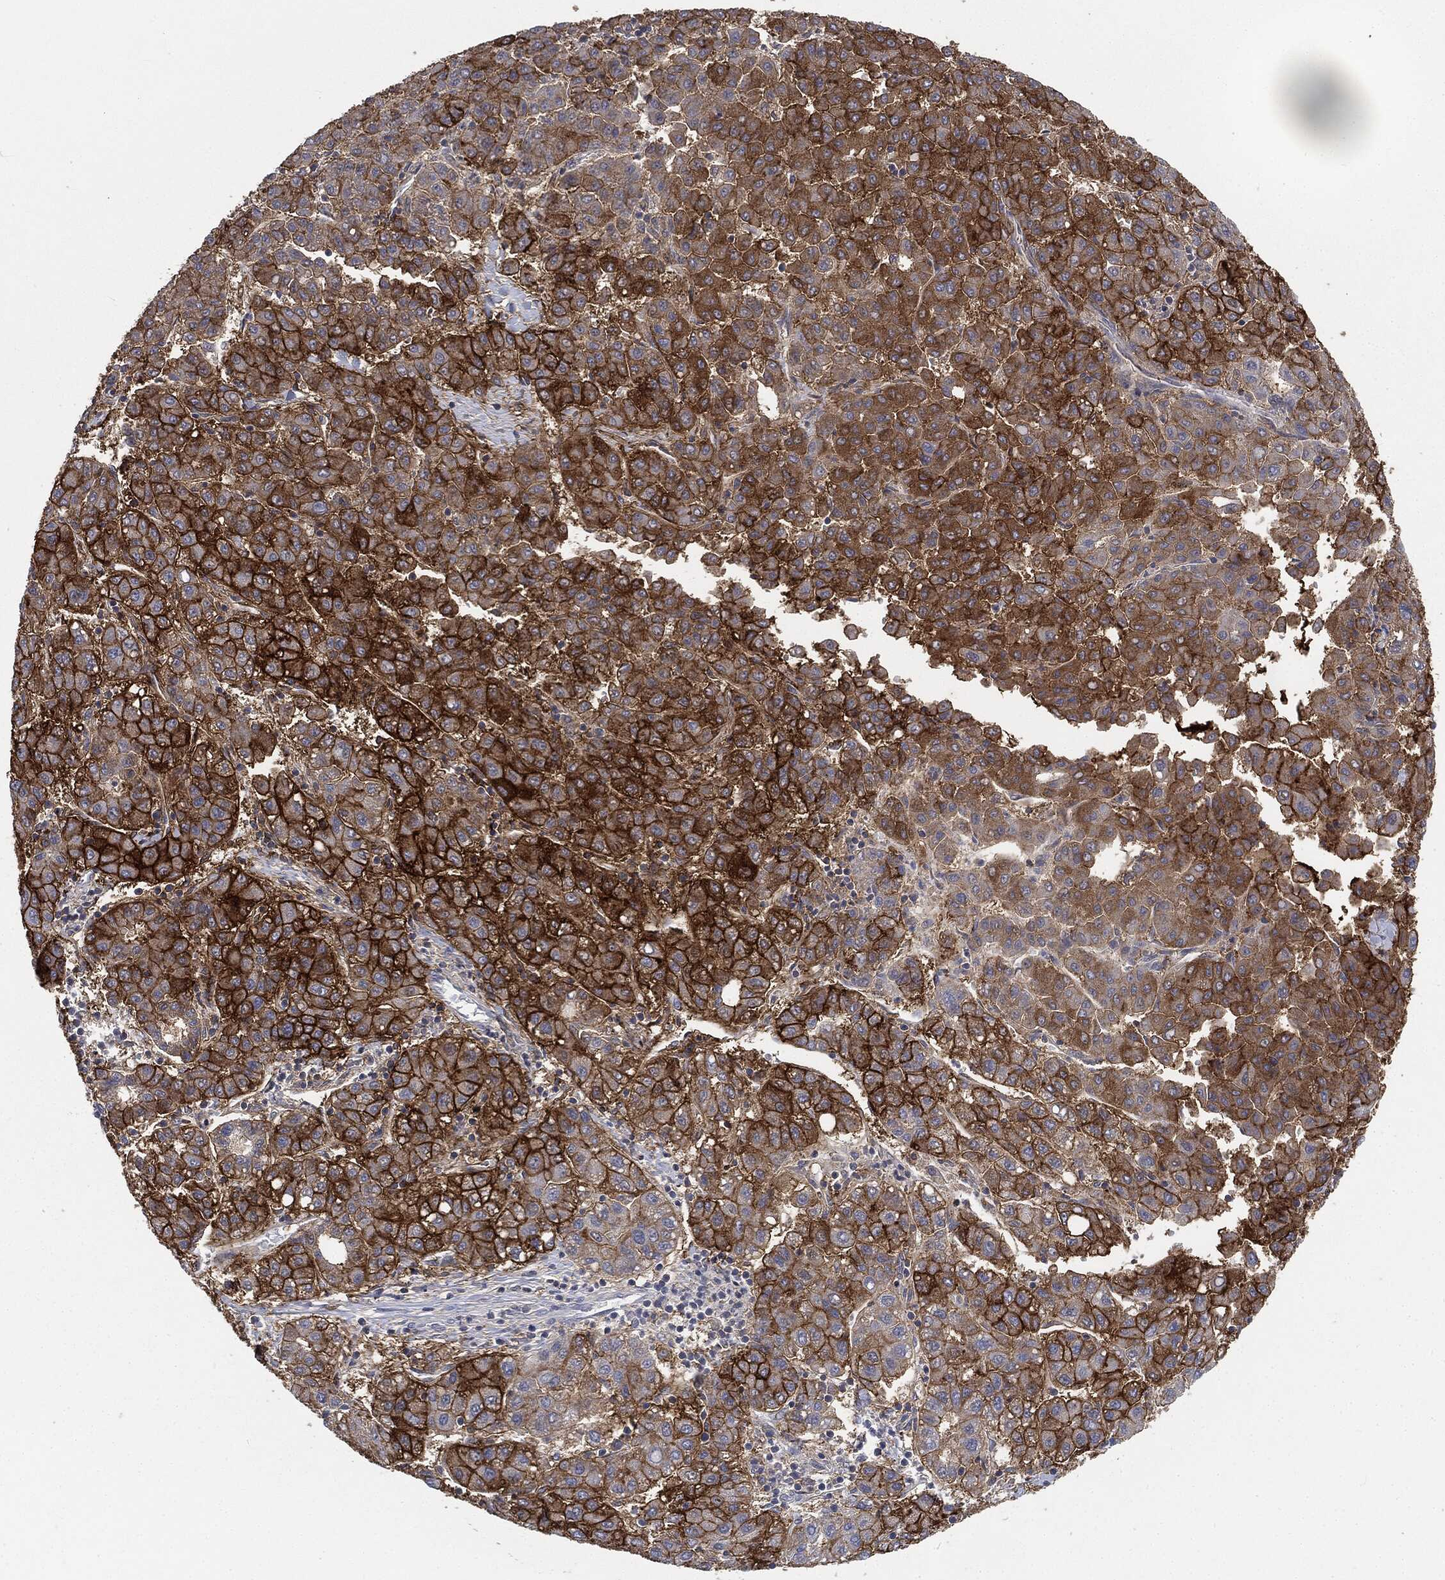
{"staining": {"intensity": "strong", "quantity": ">75%", "location": "cytoplasmic/membranous"}, "tissue": "liver cancer", "cell_type": "Tumor cells", "image_type": "cancer", "snomed": [{"axis": "morphology", "description": "Carcinoma, Hepatocellular, NOS"}, {"axis": "topography", "description": "Liver"}], "caption": "Protein expression by immunohistochemistry demonstrates strong cytoplasmic/membranous staining in approximately >75% of tumor cells in hepatocellular carcinoma (liver).", "gene": "SLC2A2", "patient": {"sex": "male", "age": 65}}